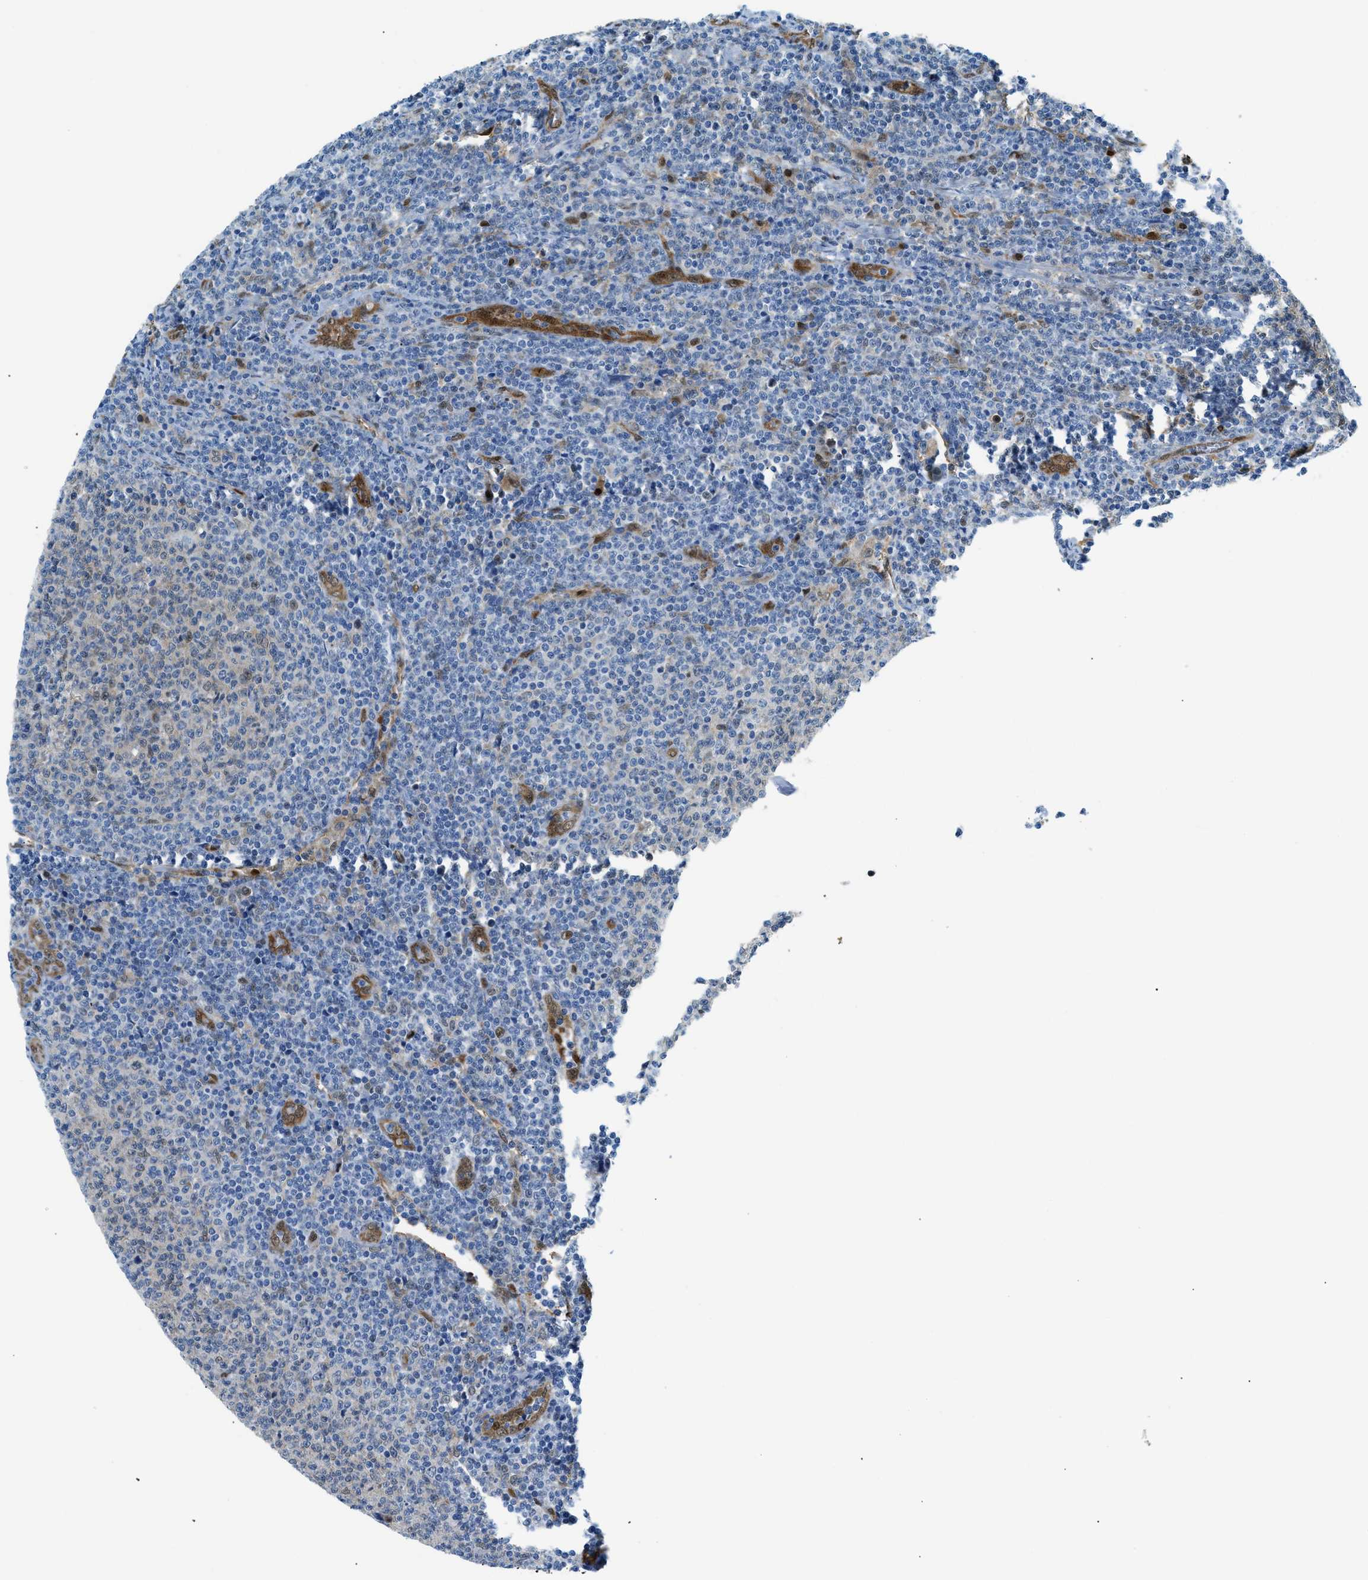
{"staining": {"intensity": "weak", "quantity": "<25%", "location": "nuclear"}, "tissue": "lymphoma", "cell_type": "Tumor cells", "image_type": "cancer", "snomed": [{"axis": "morphology", "description": "Malignant lymphoma, non-Hodgkin's type, Low grade"}, {"axis": "topography", "description": "Lymph node"}], "caption": "A high-resolution histopathology image shows immunohistochemistry staining of lymphoma, which reveals no significant expression in tumor cells. (Stains: DAB (3,3'-diaminobenzidine) immunohistochemistry (IHC) with hematoxylin counter stain, Microscopy: brightfield microscopy at high magnification).", "gene": "YWHAE", "patient": {"sex": "male", "age": 66}}